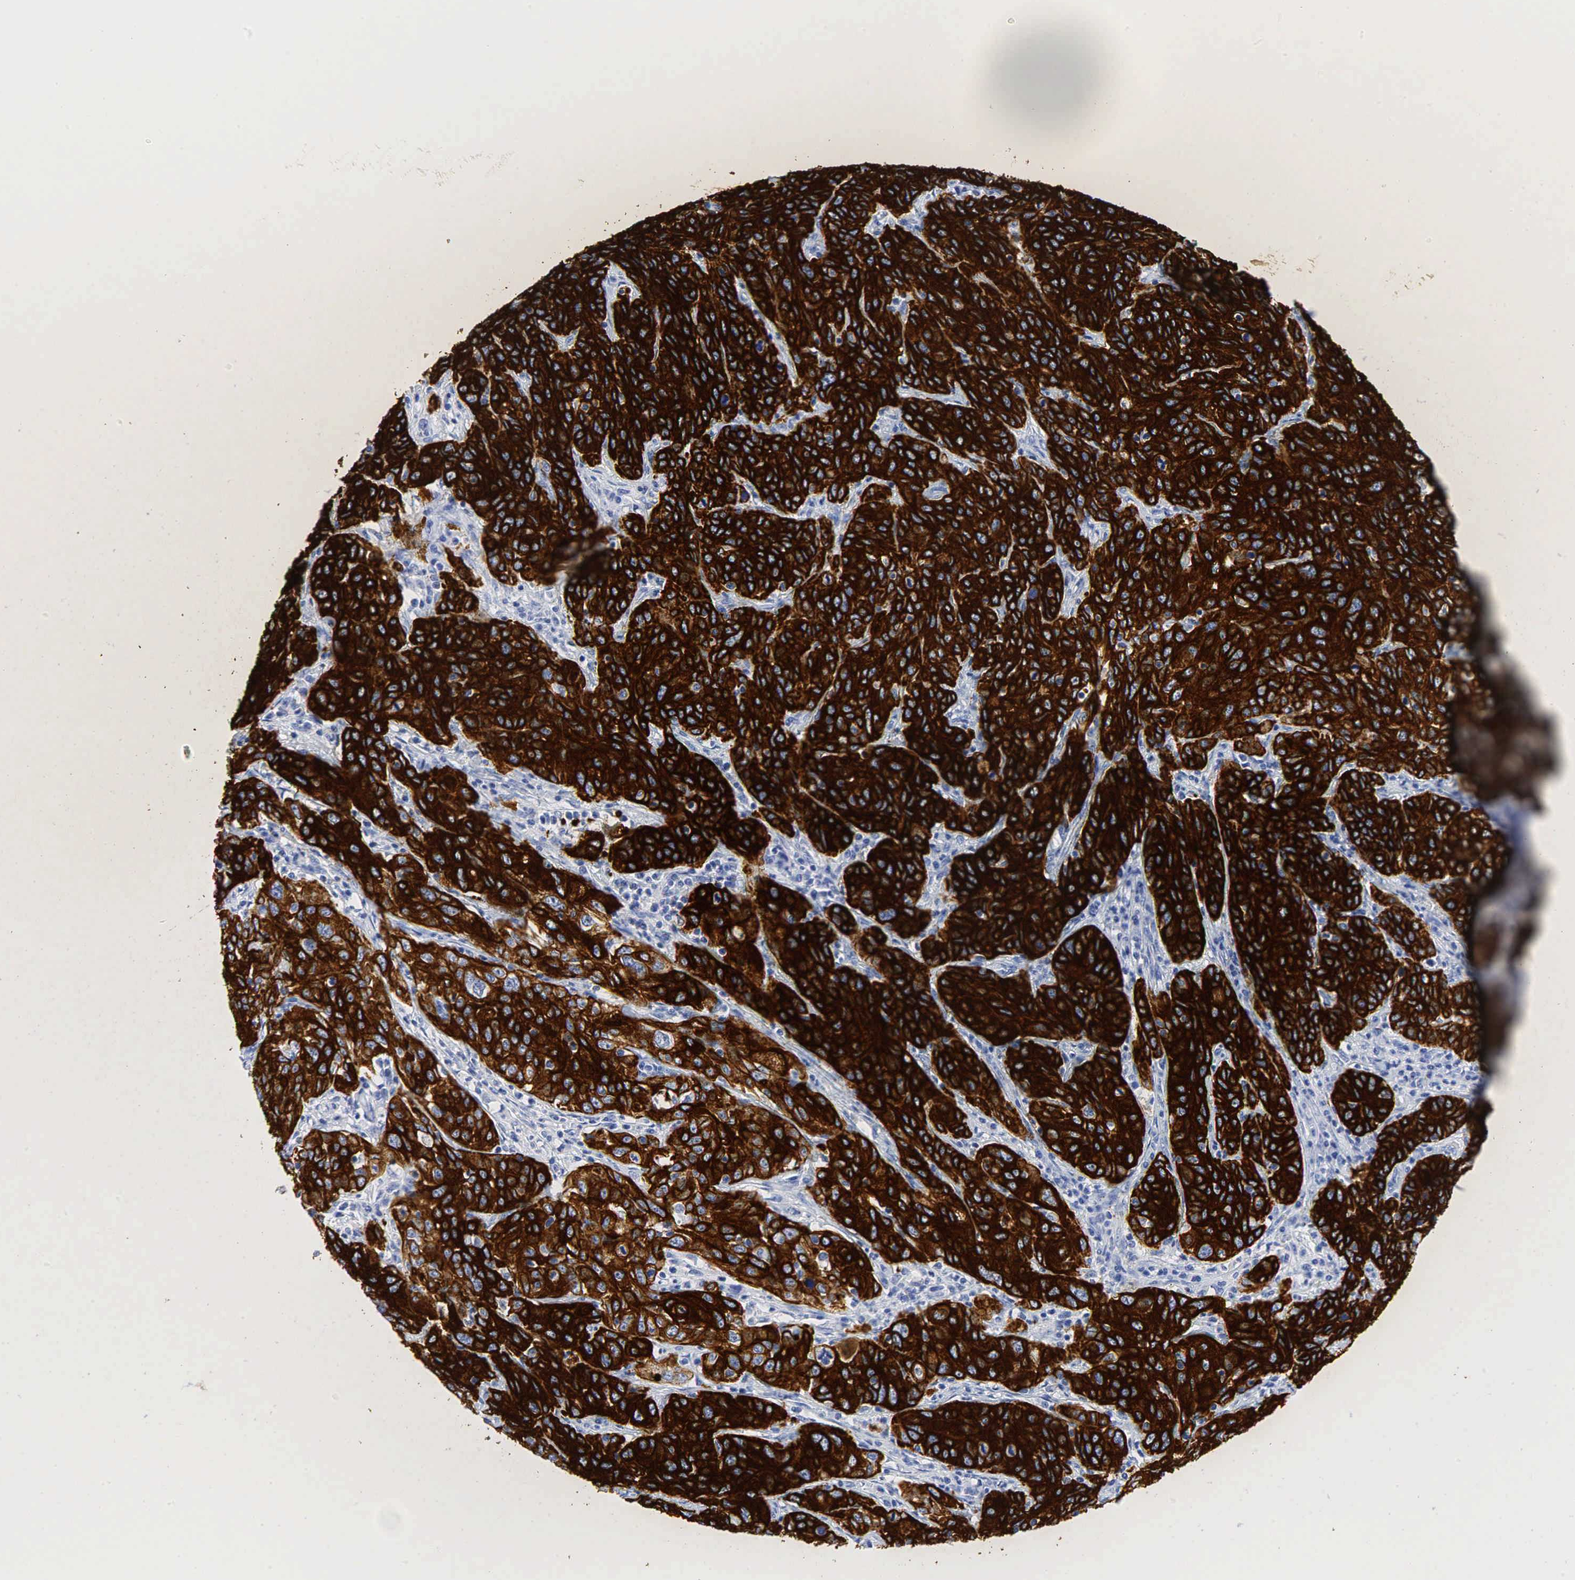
{"staining": {"intensity": "strong", "quantity": ">75%", "location": "cytoplasmic/membranous"}, "tissue": "cervical cancer", "cell_type": "Tumor cells", "image_type": "cancer", "snomed": [{"axis": "morphology", "description": "Squamous cell carcinoma, NOS"}, {"axis": "topography", "description": "Cervix"}], "caption": "Strong cytoplasmic/membranous protein expression is appreciated in approximately >75% of tumor cells in cervical cancer (squamous cell carcinoma).", "gene": "KRT7", "patient": {"sex": "female", "age": 38}}